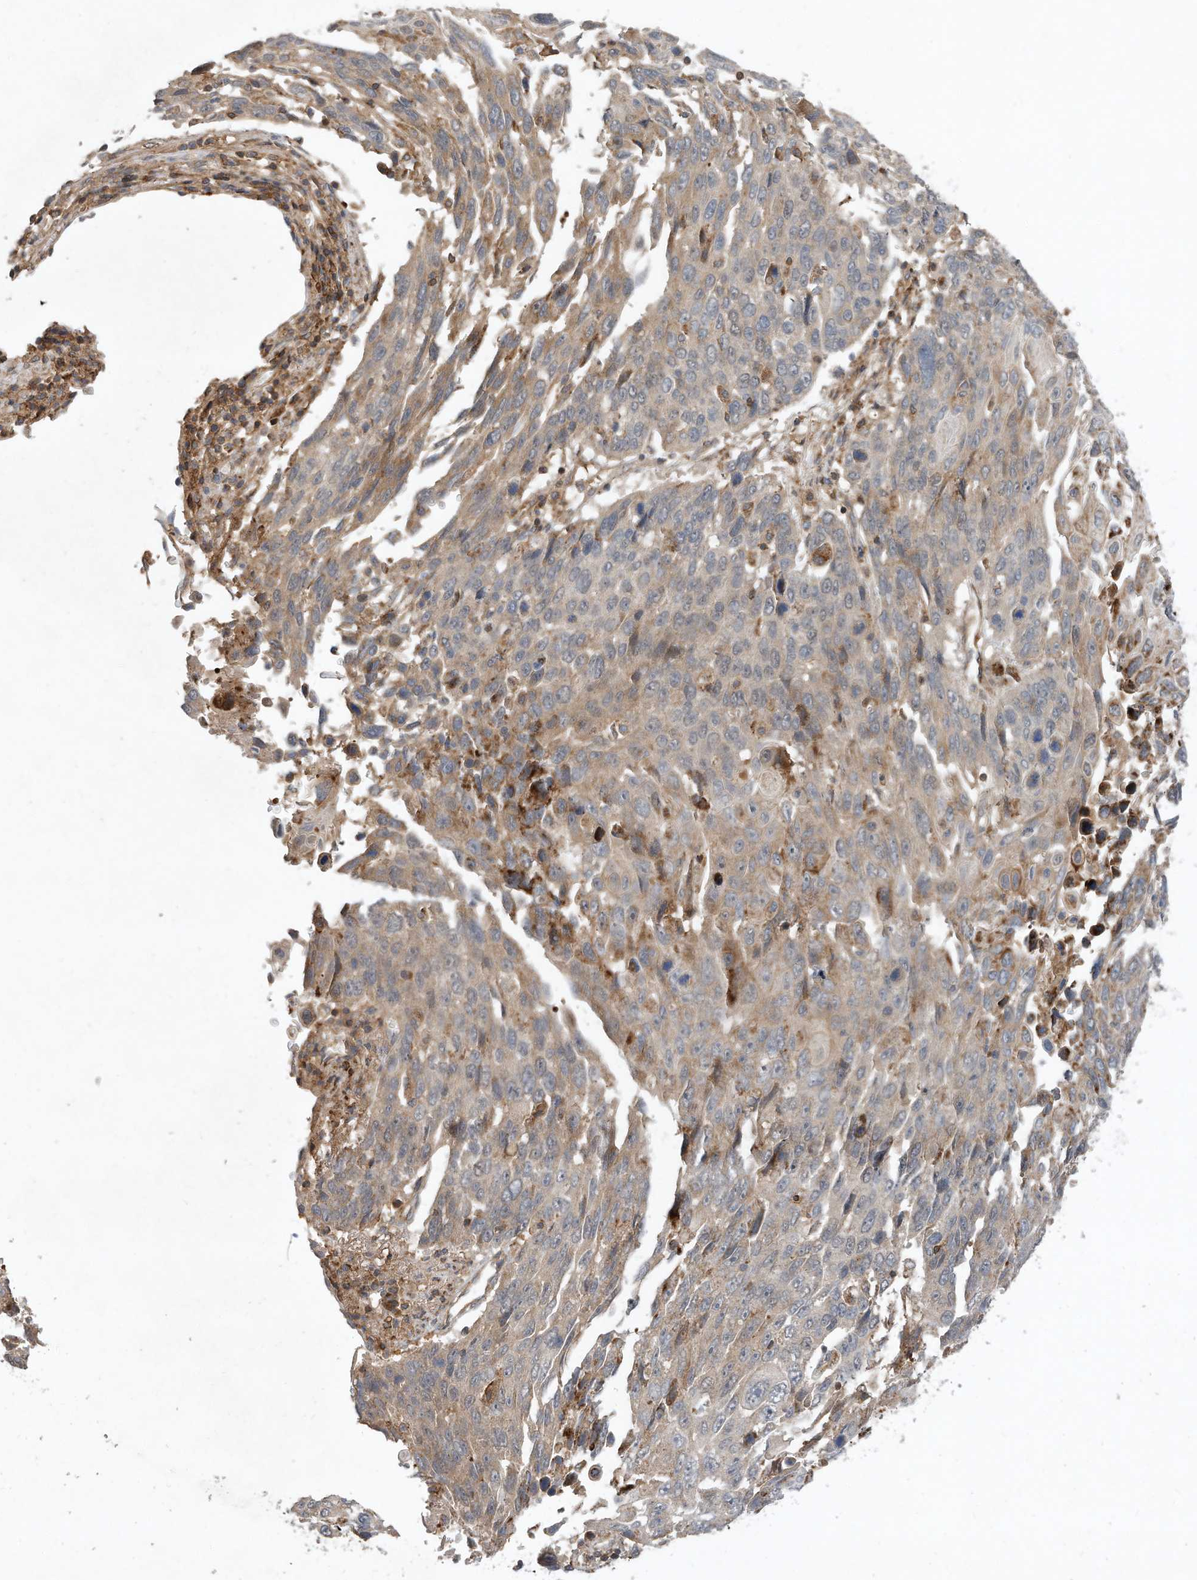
{"staining": {"intensity": "weak", "quantity": "25%-75%", "location": "cytoplasmic/membranous"}, "tissue": "lung cancer", "cell_type": "Tumor cells", "image_type": "cancer", "snomed": [{"axis": "morphology", "description": "Squamous cell carcinoma, NOS"}, {"axis": "topography", "description": "Lung"}], "caption": "Human lung cancer stained with a brown dye exhibits weak cytoplasmic/membranous positive staining in about 25%-75% of tumor cells.", "gene": "CPAMD8", "patient": {"sex": "male", "age": 66}}